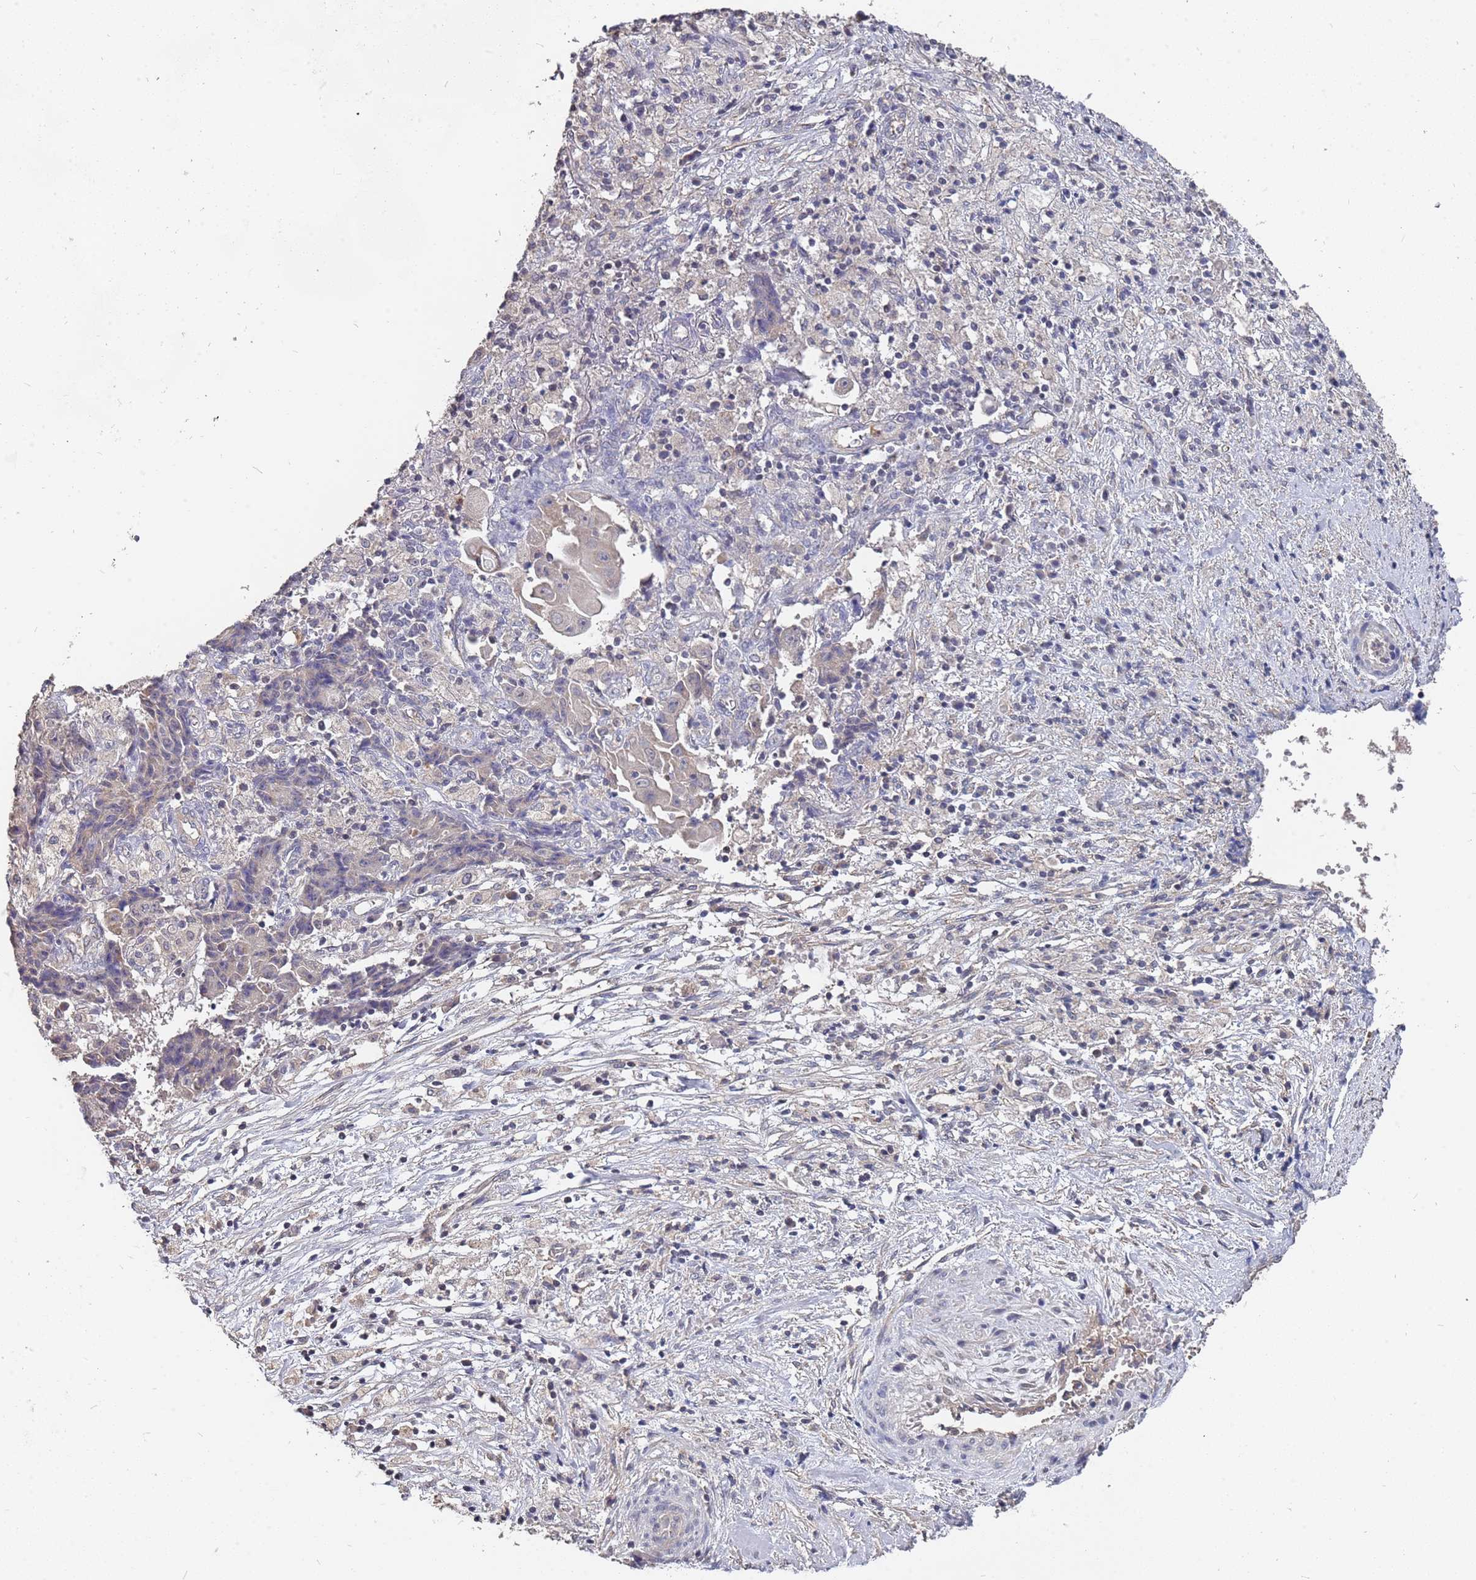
{"staining": {"intensity": "negative", "quantity": "none", "location": "none"}, "tissue": "ovarian cancer", "cell_type": "Tumor cells", "image_type": "cancer", "snomed": [{"axis": "morphology", "description": "Carcinoma, endometroid"}, {"axis": "topography", "description": "Ovary"}], "caption": "Ovarian cancer stained for a protein using immunohistochemistry (IHC) exhibits no staining tumor cells.", "gene": "TCEANC2", "patient": {"sex": "female", "age": 42}}